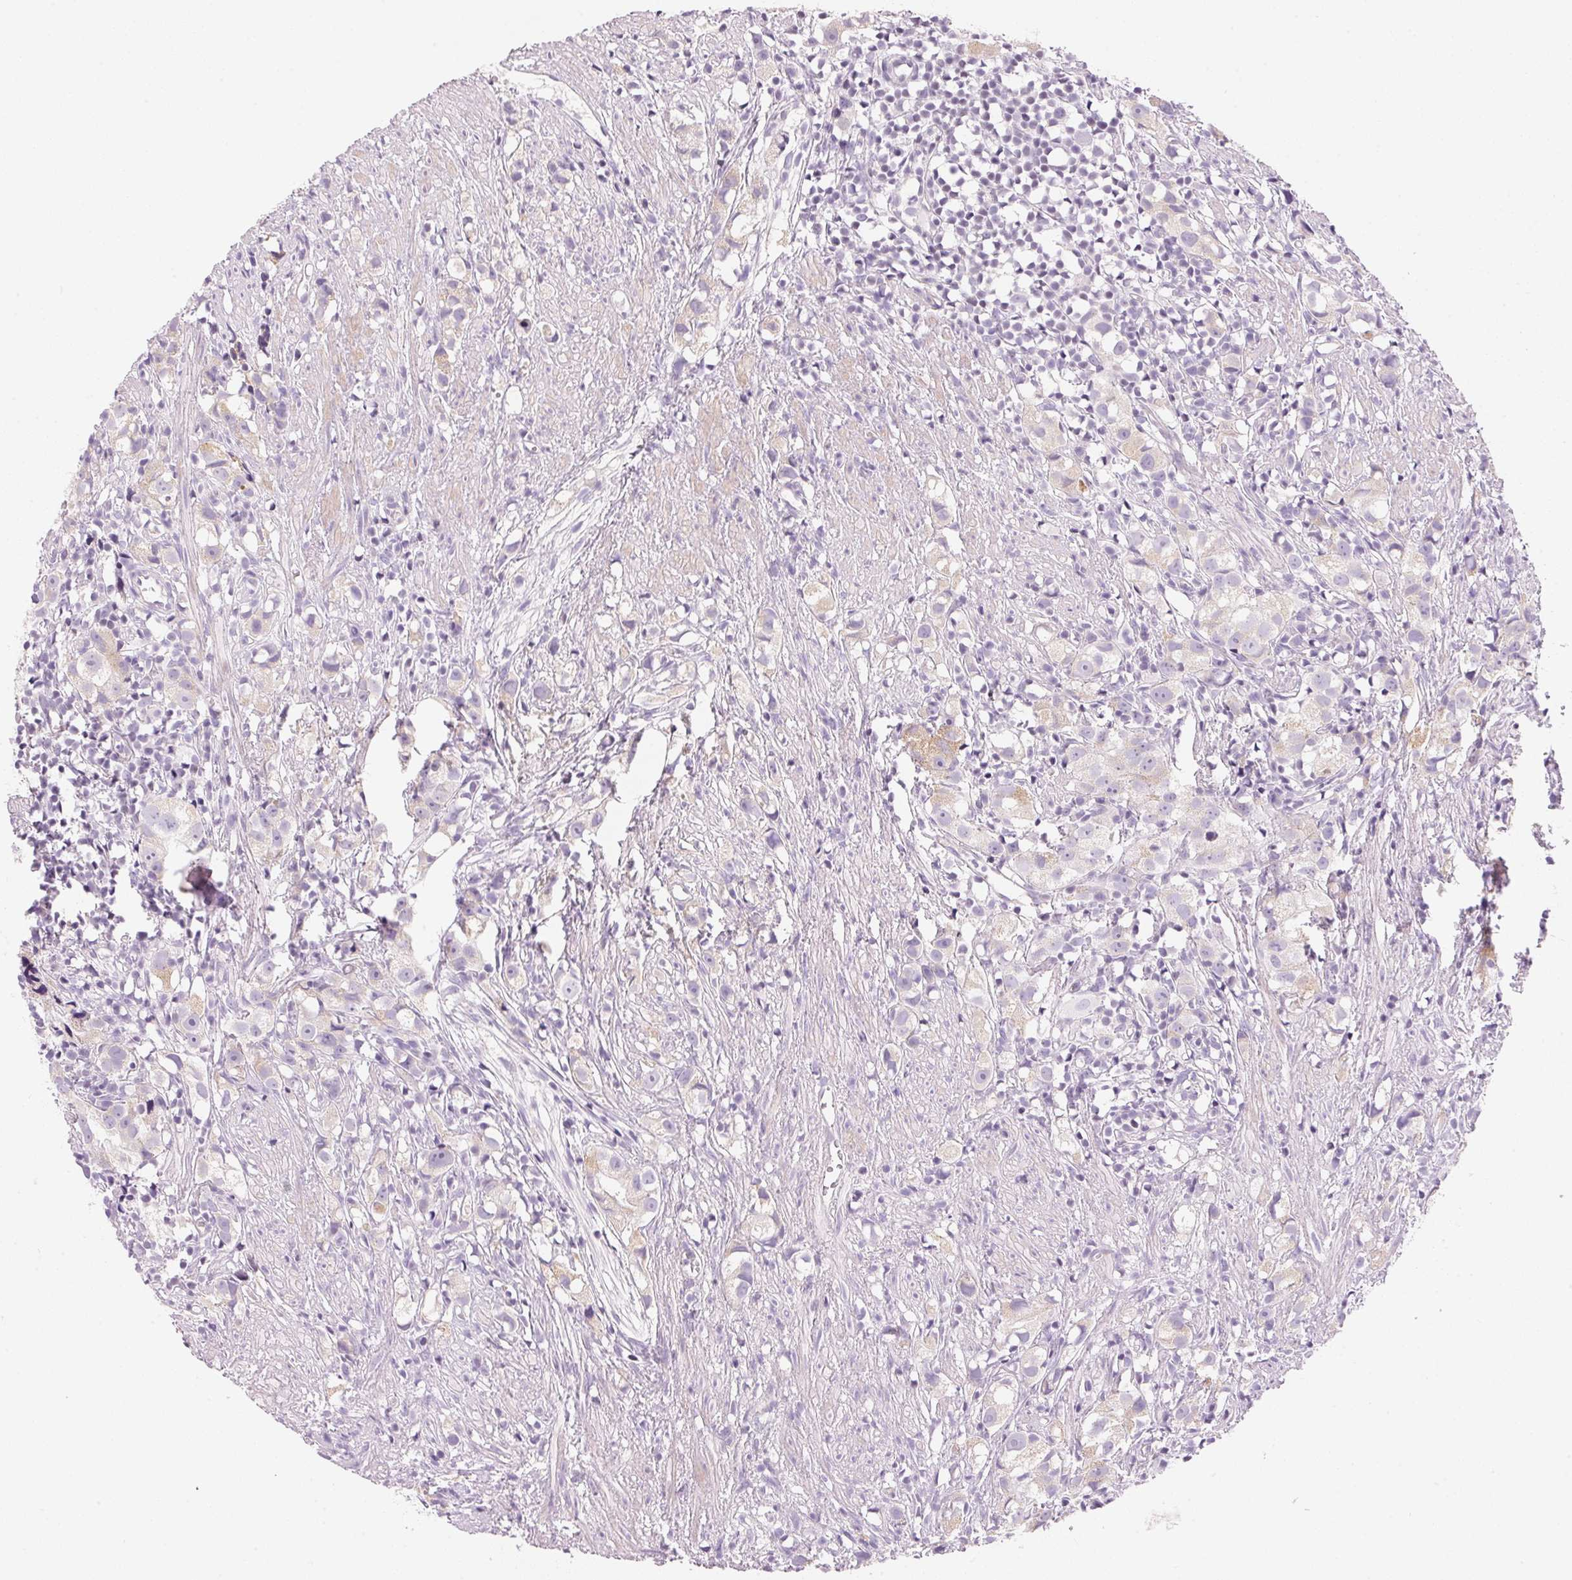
{"staining": {"intensity": "weak", "quantity": "25%-75%", "location": "cytoplasmic/membranous"}, "tissue": "prostate cancer", "cell_type": "Tumor cells", "image_type": "cancer", "snomed": [{"axis": "morphology", "description": "Adenocarcinoma, High grade"}, {"axis": "topography", "description": "Prostate"}], "caption": "Prostate cancer (high-grade adenocarcinoma) stained with IHC exhibits weak cytoplasmic/membranous expression in about 25%-75% of tumor cells.", "gene": "CYP11B1", "patient": {"sex": "male", "age": 68}}